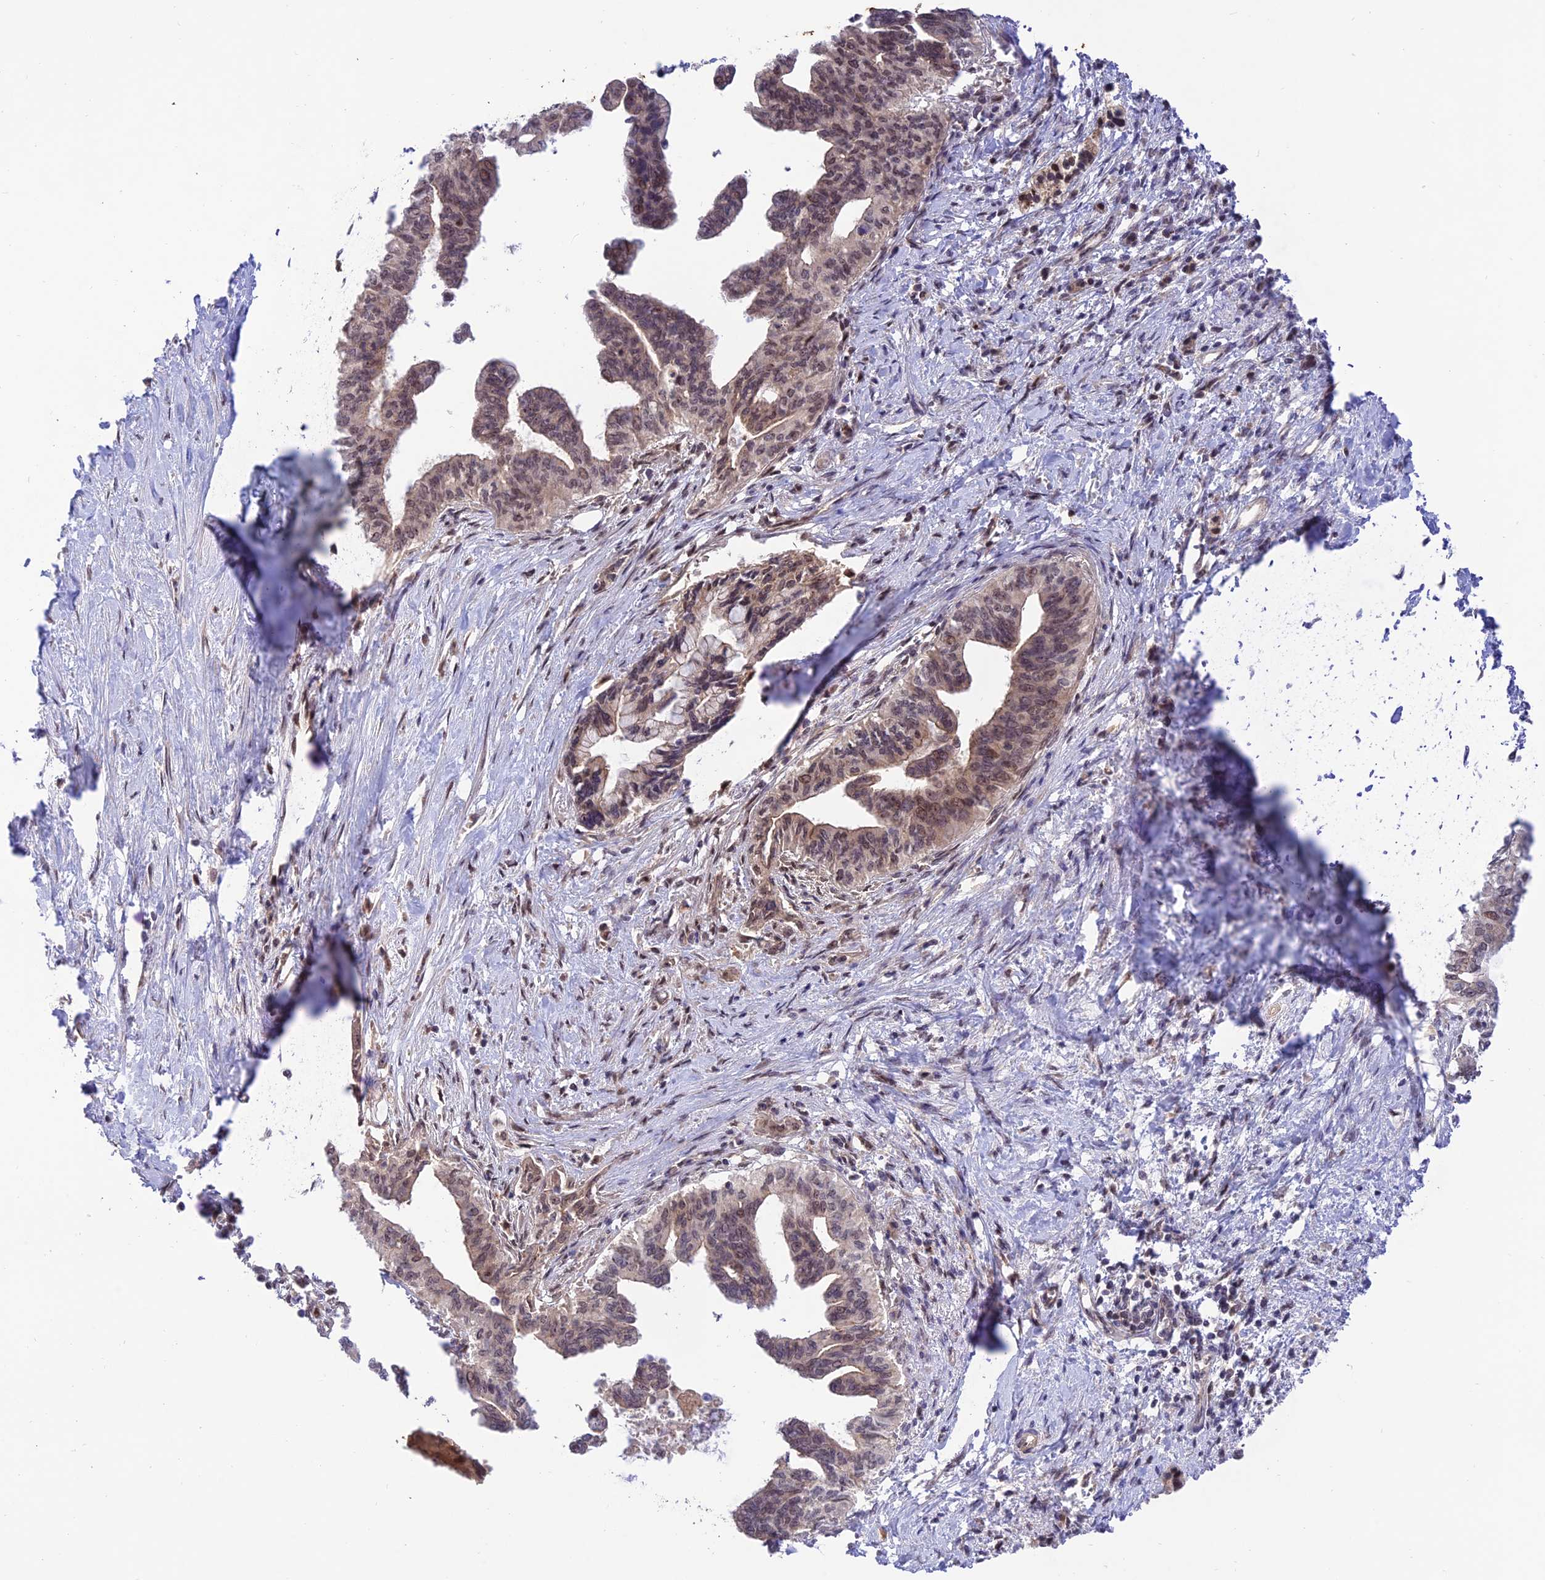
{"staining": {"intensity": "weak", "quantity": "25%-75%", "location": "nuclear"}, "tissue": "pancreatic cancer", "cell_type": "Tumor cells", "image_type": "cancer", "snomed": [{"axis": "morphology", "description": "Adenocarcinoma, NOS"}, {"axis": "topography", "description": "Pancreas"}], "caption": "Immunohistochemistry staining of pancreatic cancer (adenocarcinoma), which exhibits low levels of weak nuclear expression in approximately 25%-75% of tumor cells indicating weak nuclear protein positivity. The staining was performed using DAB (3,3'-diaminobenzidine) (brown) for protein detection and nuclei were counterstained in hematoxylin (blue).", "gene": "REV1", "patient": {"sex": "female", "age": 83}}